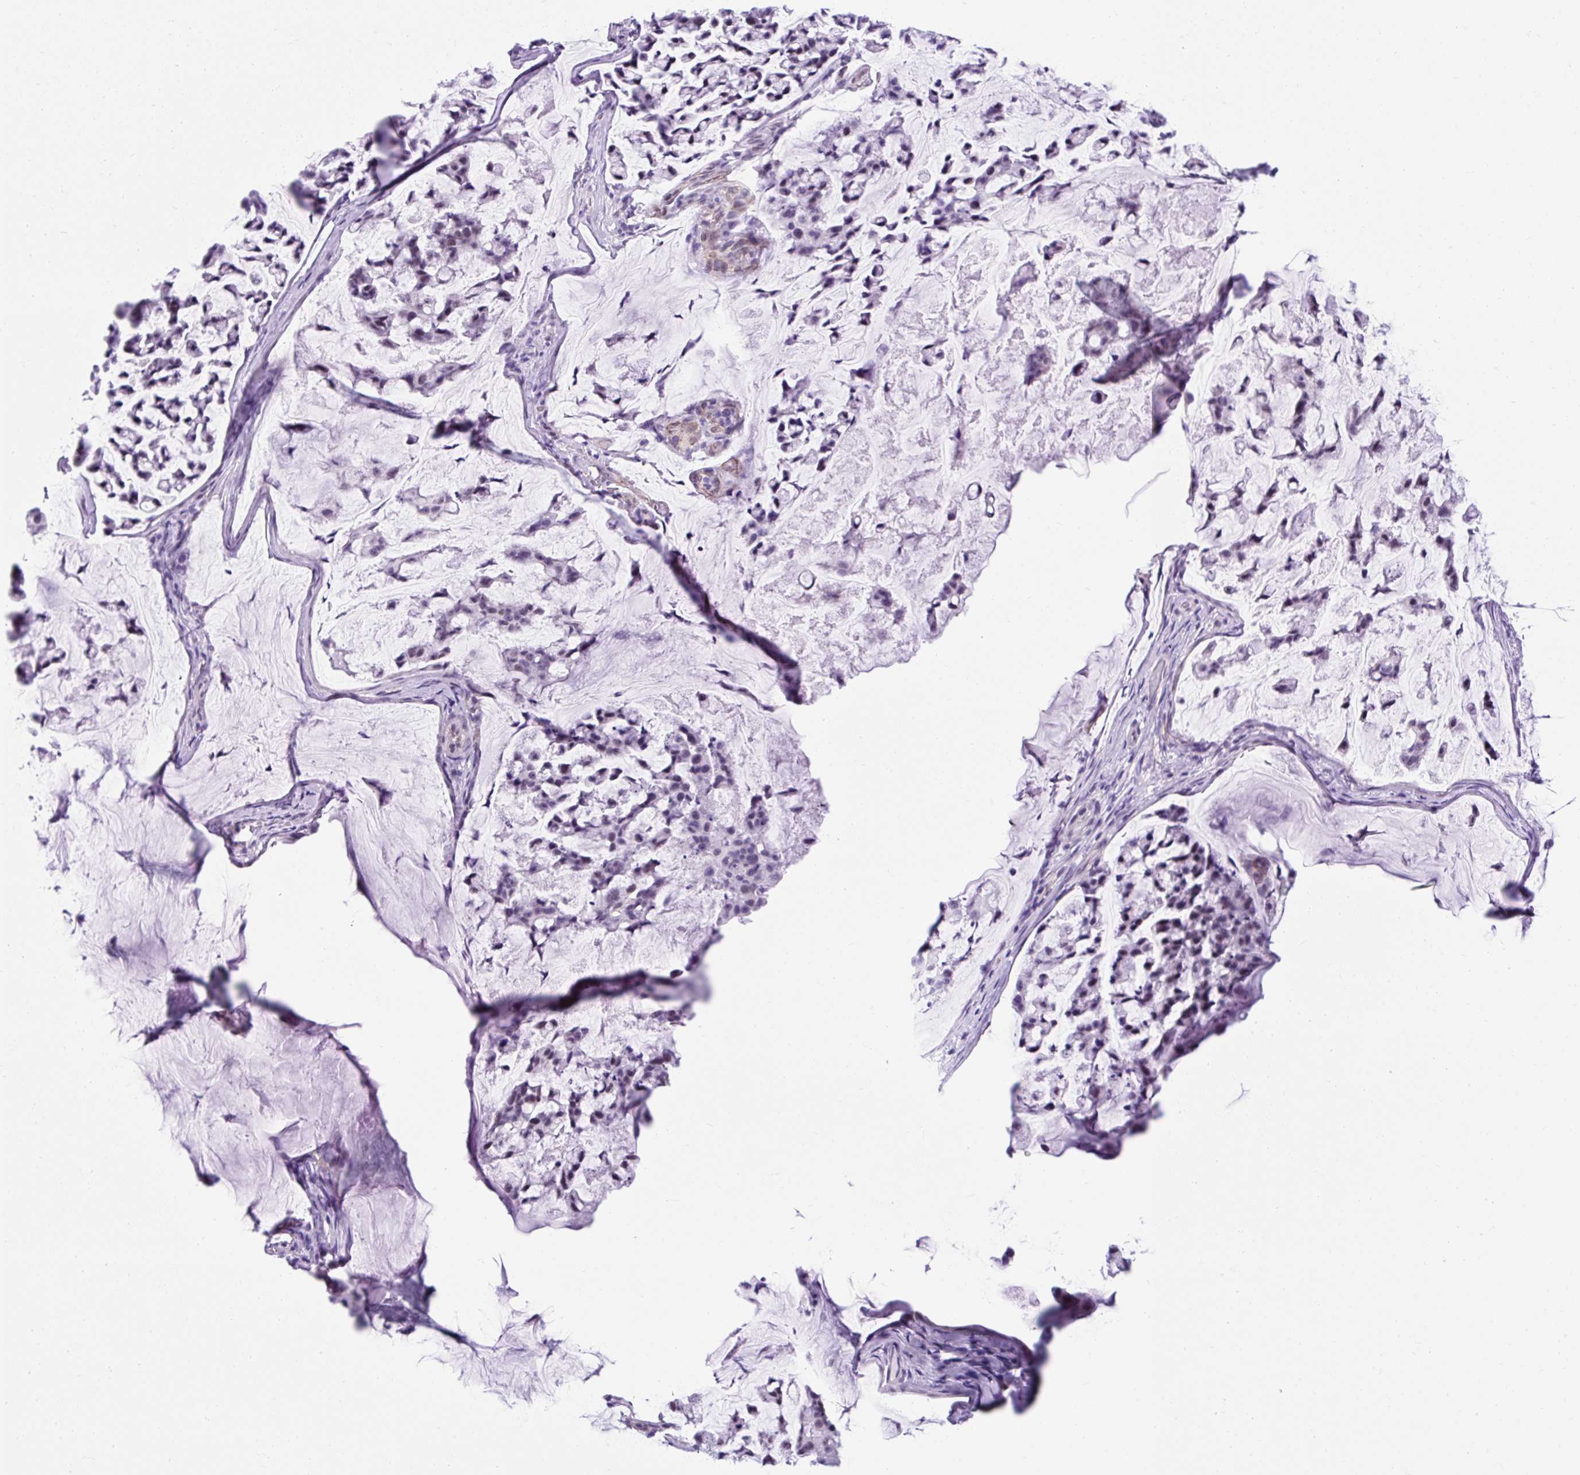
{"staining": {"intensity": "negative", "quantity": "none", "location": "none"}, "tissue": "stomach cancer", "cell_type": "Tumor cells", "image_type": "cancer", "snomed": [{"axis": "morphology", "description": "Adenocarcinoma, NOS"}, {"axis": "topography", "description": "Stomach, lower"}], "caption": "Tumor cells are negative for brown protein staining in stomach cancer (adenocarcinoma). Nuclei are stained in blue.", "gene": "KRT12", "patient": {"sex": "male", "age": 67}}